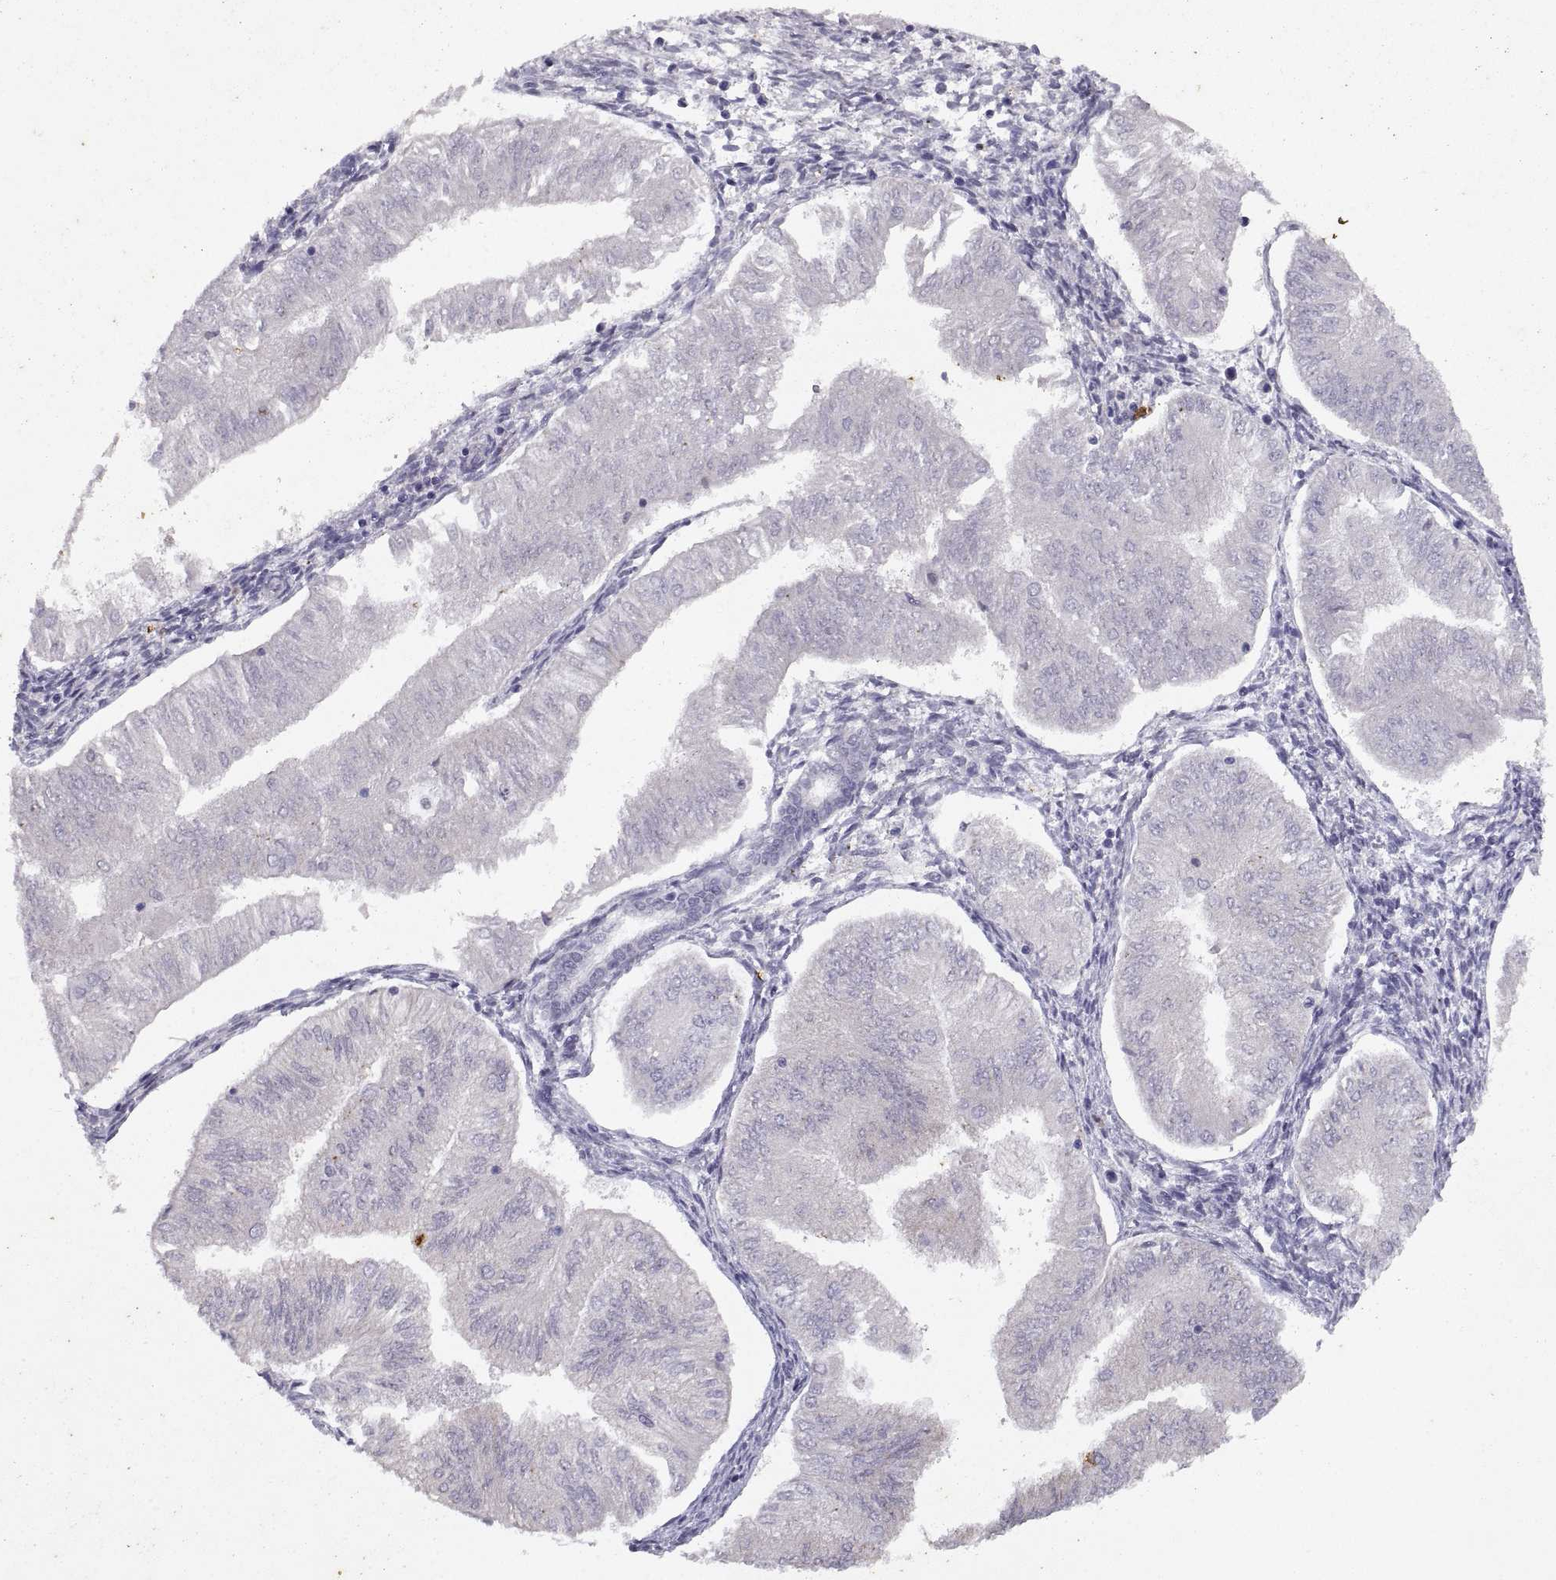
{"staining": {"intensity": "negative", "quantity": "none", "location": "none"}, "tissue": "endometrial cancer", "cell_type": "Tumor cells", "image_type": "cancer", "snomed": [{"axis": "morphology", "description": "Adenocarcinoma, NOS"}, {"axis": "topography", "description": "Endometrium"}], "caption": "Tumor cells show no significant protein positivity in adenocarcinoma (endometrial).", "gene": "DOK3", "patient": {"sex": "female", "age": 53}}